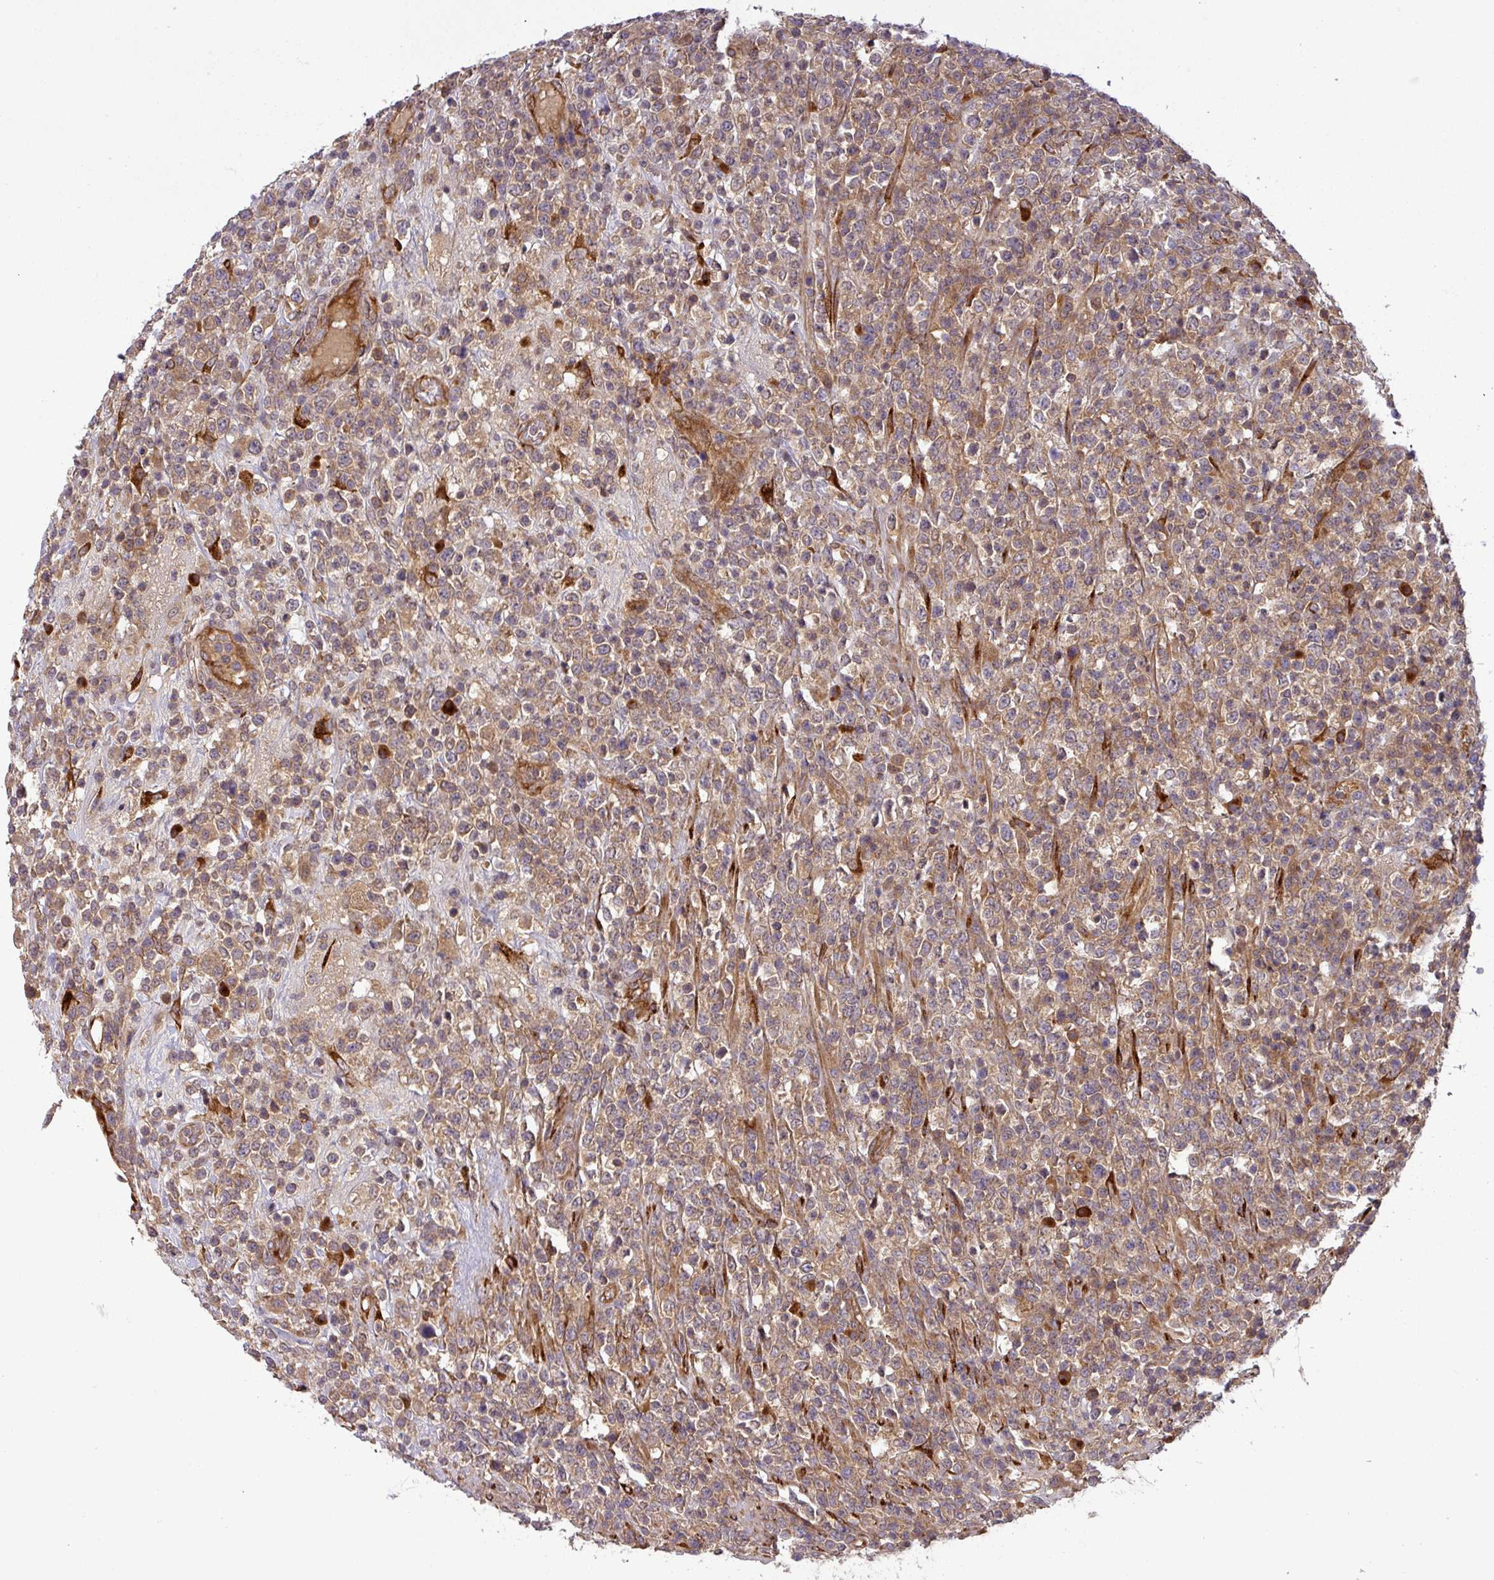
{"staining": {"intensity": "moderate", "quantity": ">75%", "location": "cytoplasmic/membranous"}, "tissue": "lymphoma", "cell_type": "Tumor cells", "image_type": "cancer", "snomed": [{"axis": "morphology", "description": "Malignant lymphoma, non-Hodgkin's type, High grade"}, {"axis": "topography", "description": "Colon"}], "caption": "The image demonstrates immunohistochemical staining of lymphoma. There is moderate cytoplasmic/membranous staining is seen in about >75% of tumor cells.", "gene": "ART1", "patient": {"sex": "female", "age": 53}}